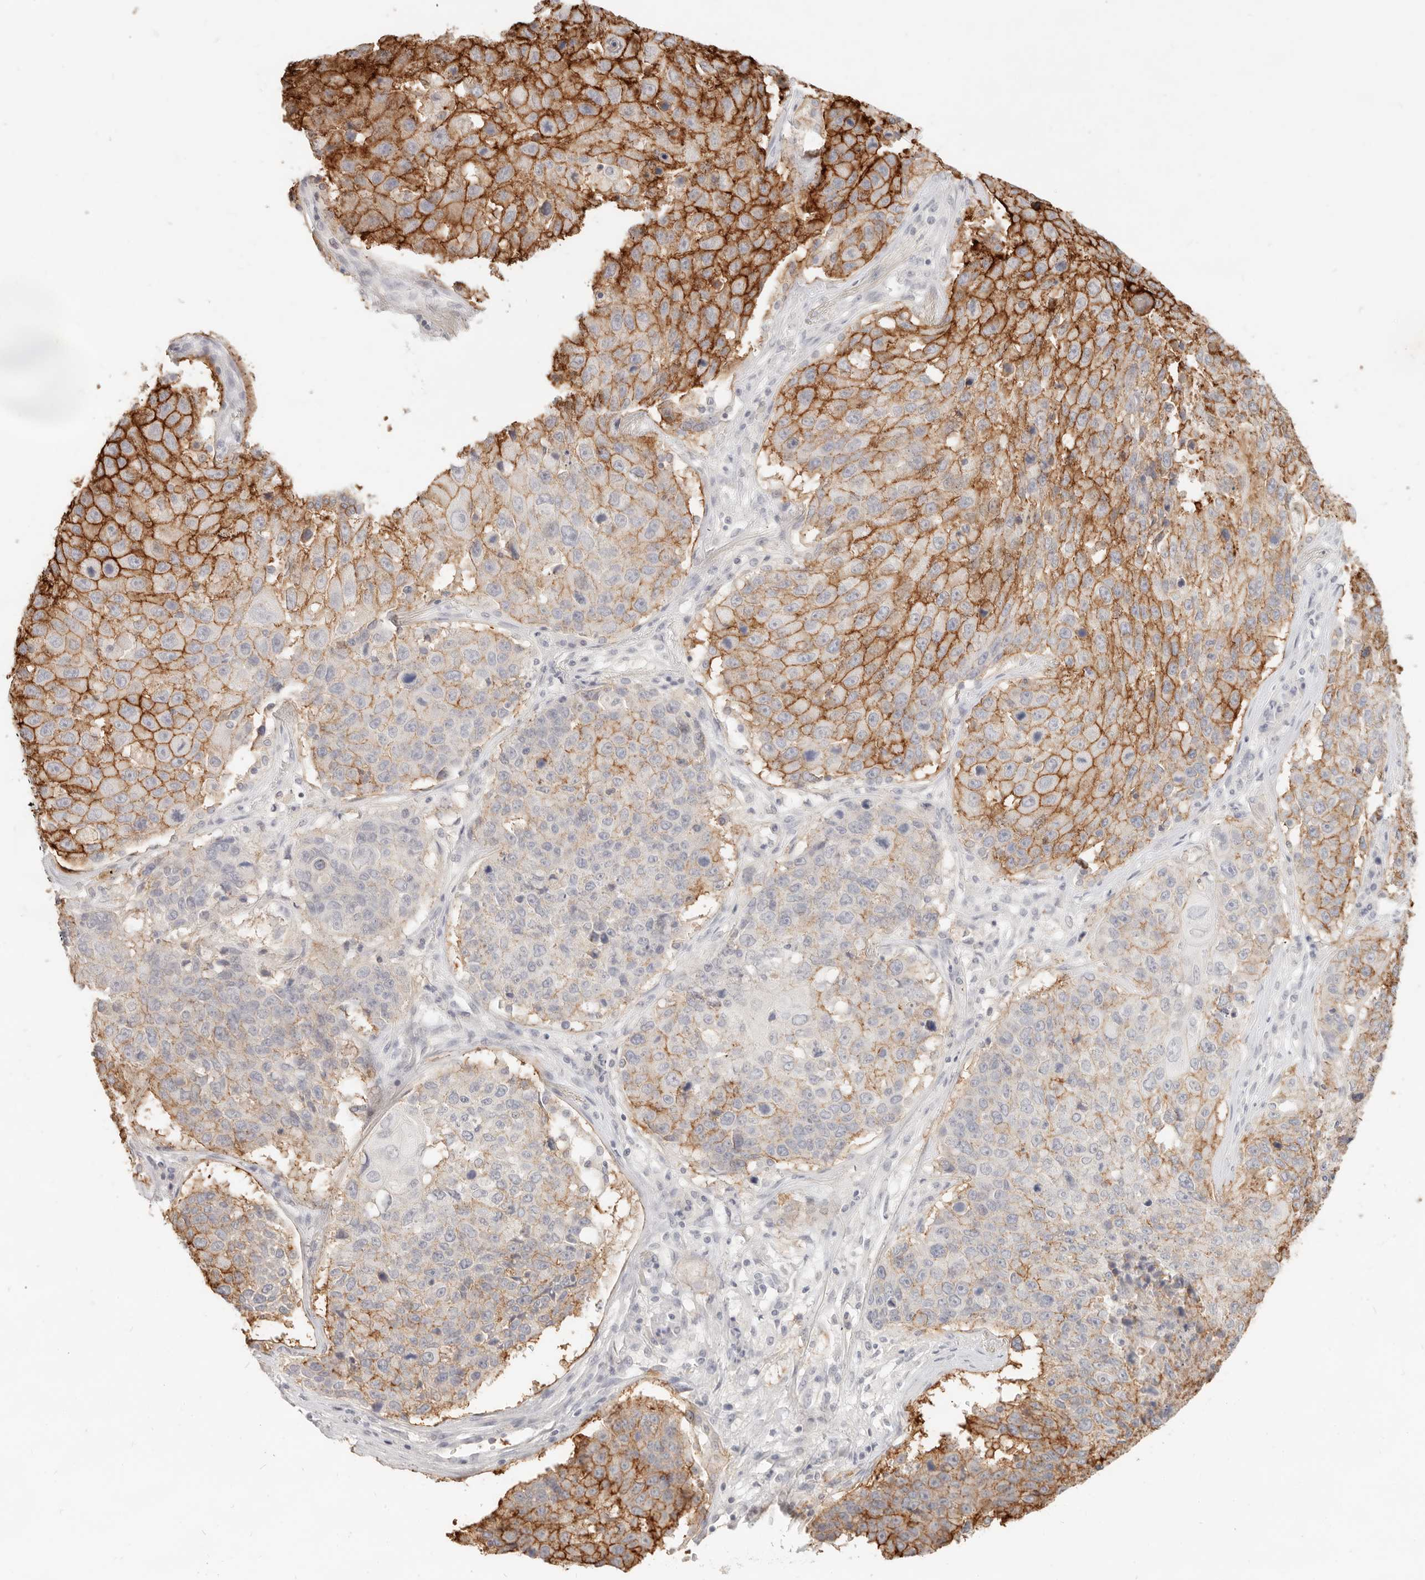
{"staining": {"intensity": "strong", "quantity": "25%-75%", "location": "cytoplasmic/membranous"}, "tissue": "lung cancer", "cell_type": "Tumor cells", "image_type": "cancer", "snomed": [{"axis": "morphology", "description": "Squamous cell carcinoma, NOS"}, {"axis": "topography", "description": "Lung"}], "caption": "Lung squamous cell carcinoma was stained to show a protein in brown. There is high levels of strong cytoplasmic/membranous positivity in approximately 25%-75% of tumor cells. The staining was performed using DAB to visualize the protein expression in brown, while the nuclei were stained in blue with hematoxylin (Magnification: 20x).", "gene": "EPCAM", "patient": {"sex": "male", "age": 61}}